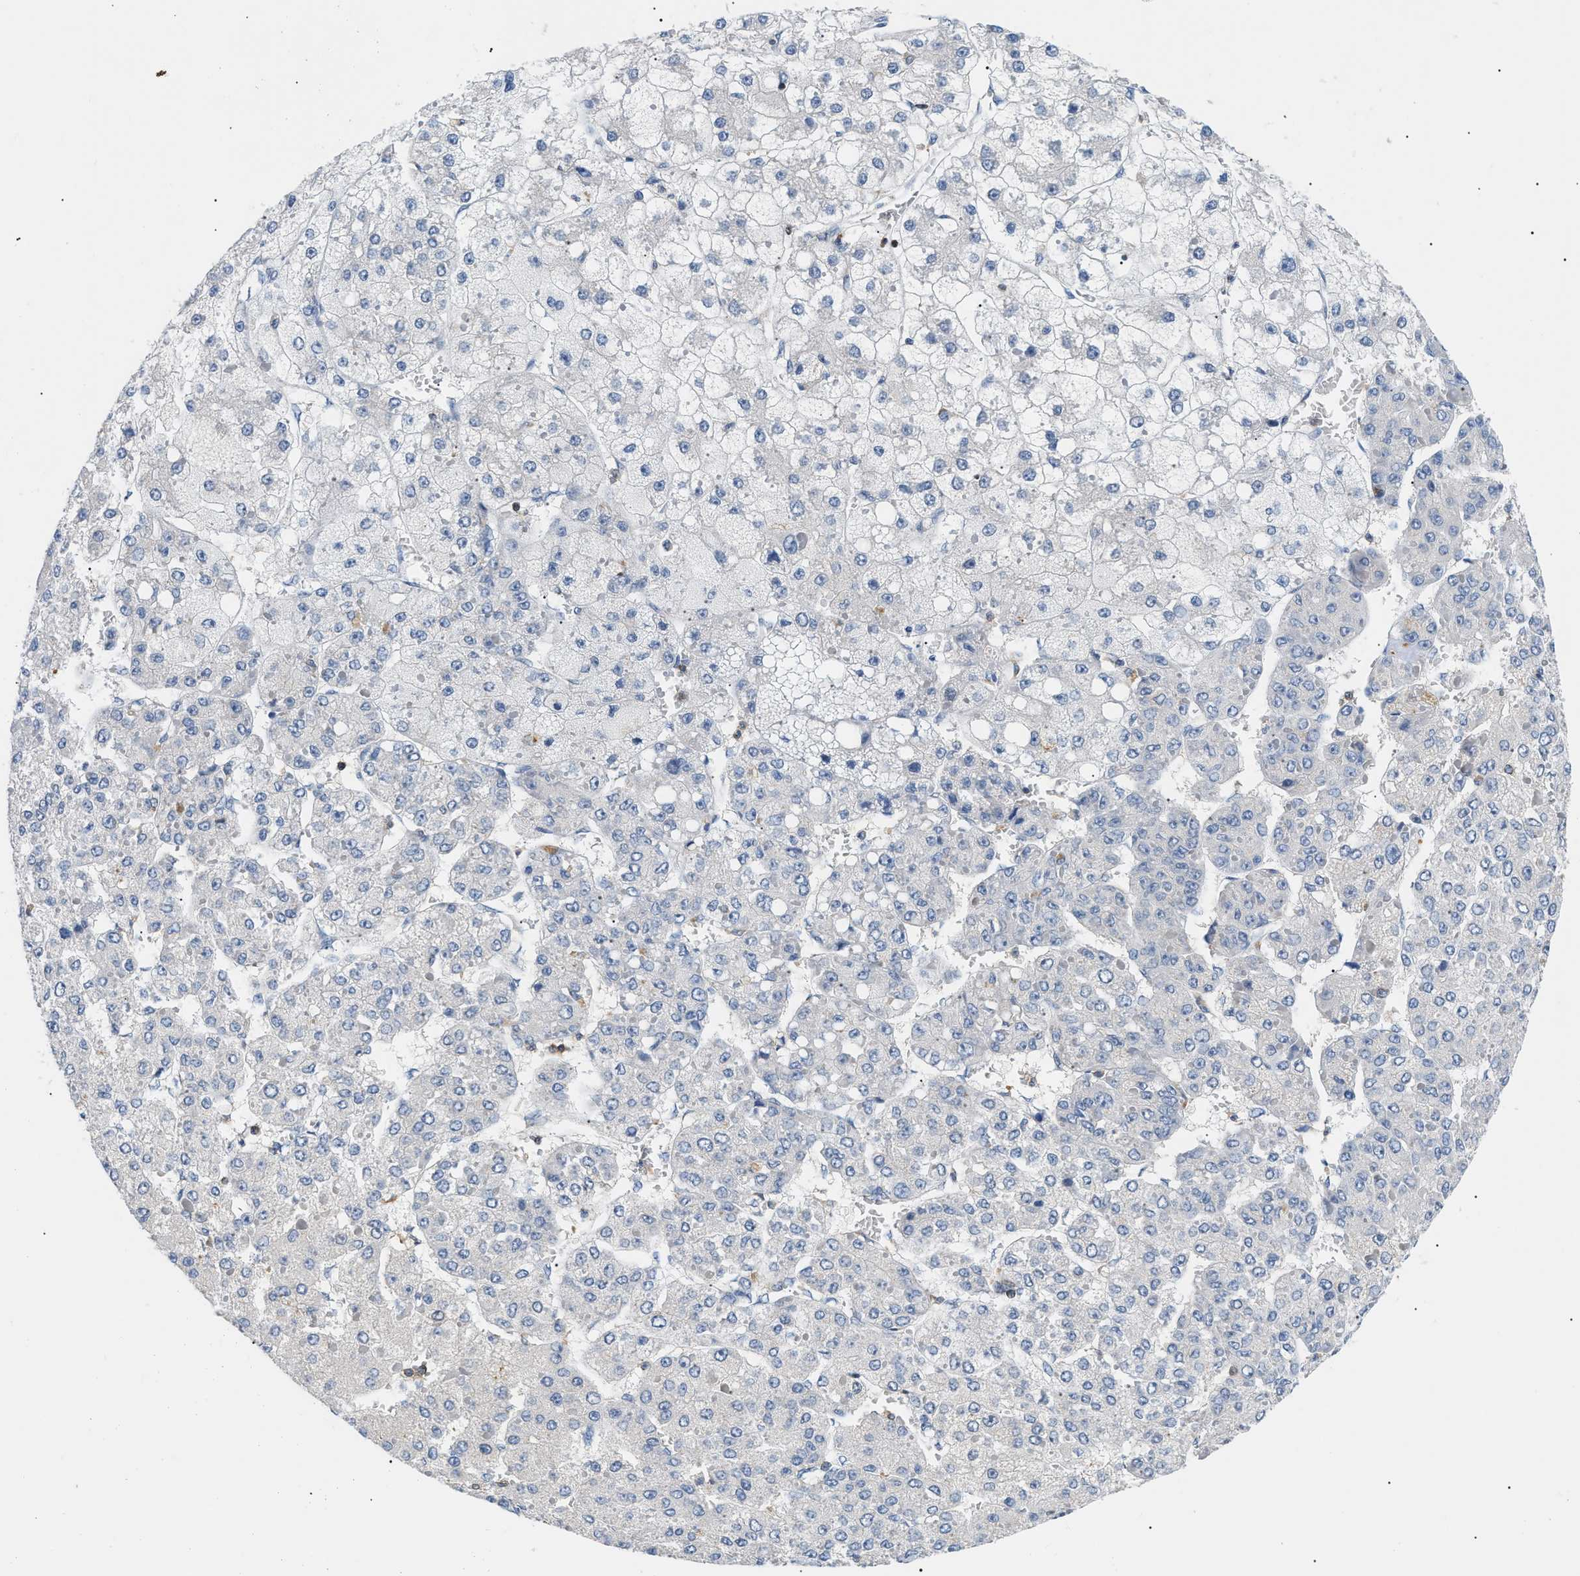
{"staining": {"intensity": "negative", "quantity": "none", "location": "none"}, "tissue": "liver cancer", "cell_type": "Tumor cells", "image_type": "cancer", "snomed": [{"axis": "morphology", "description": "Carcinoma, Hepatocellular, NOS"}, {"axis": "topography", "description": "Liver"}], "caption": "This is a image of IHC staining of liver hepatocellular carcinoma, which shows no staining in tumor cells. (Brightfield microscopy of DAB (3,3'-diaminobenzidine) immunohistochemistry at high magnification).", "gene": "INPP5D", "patient": {"sex": "female", "age": 73}}